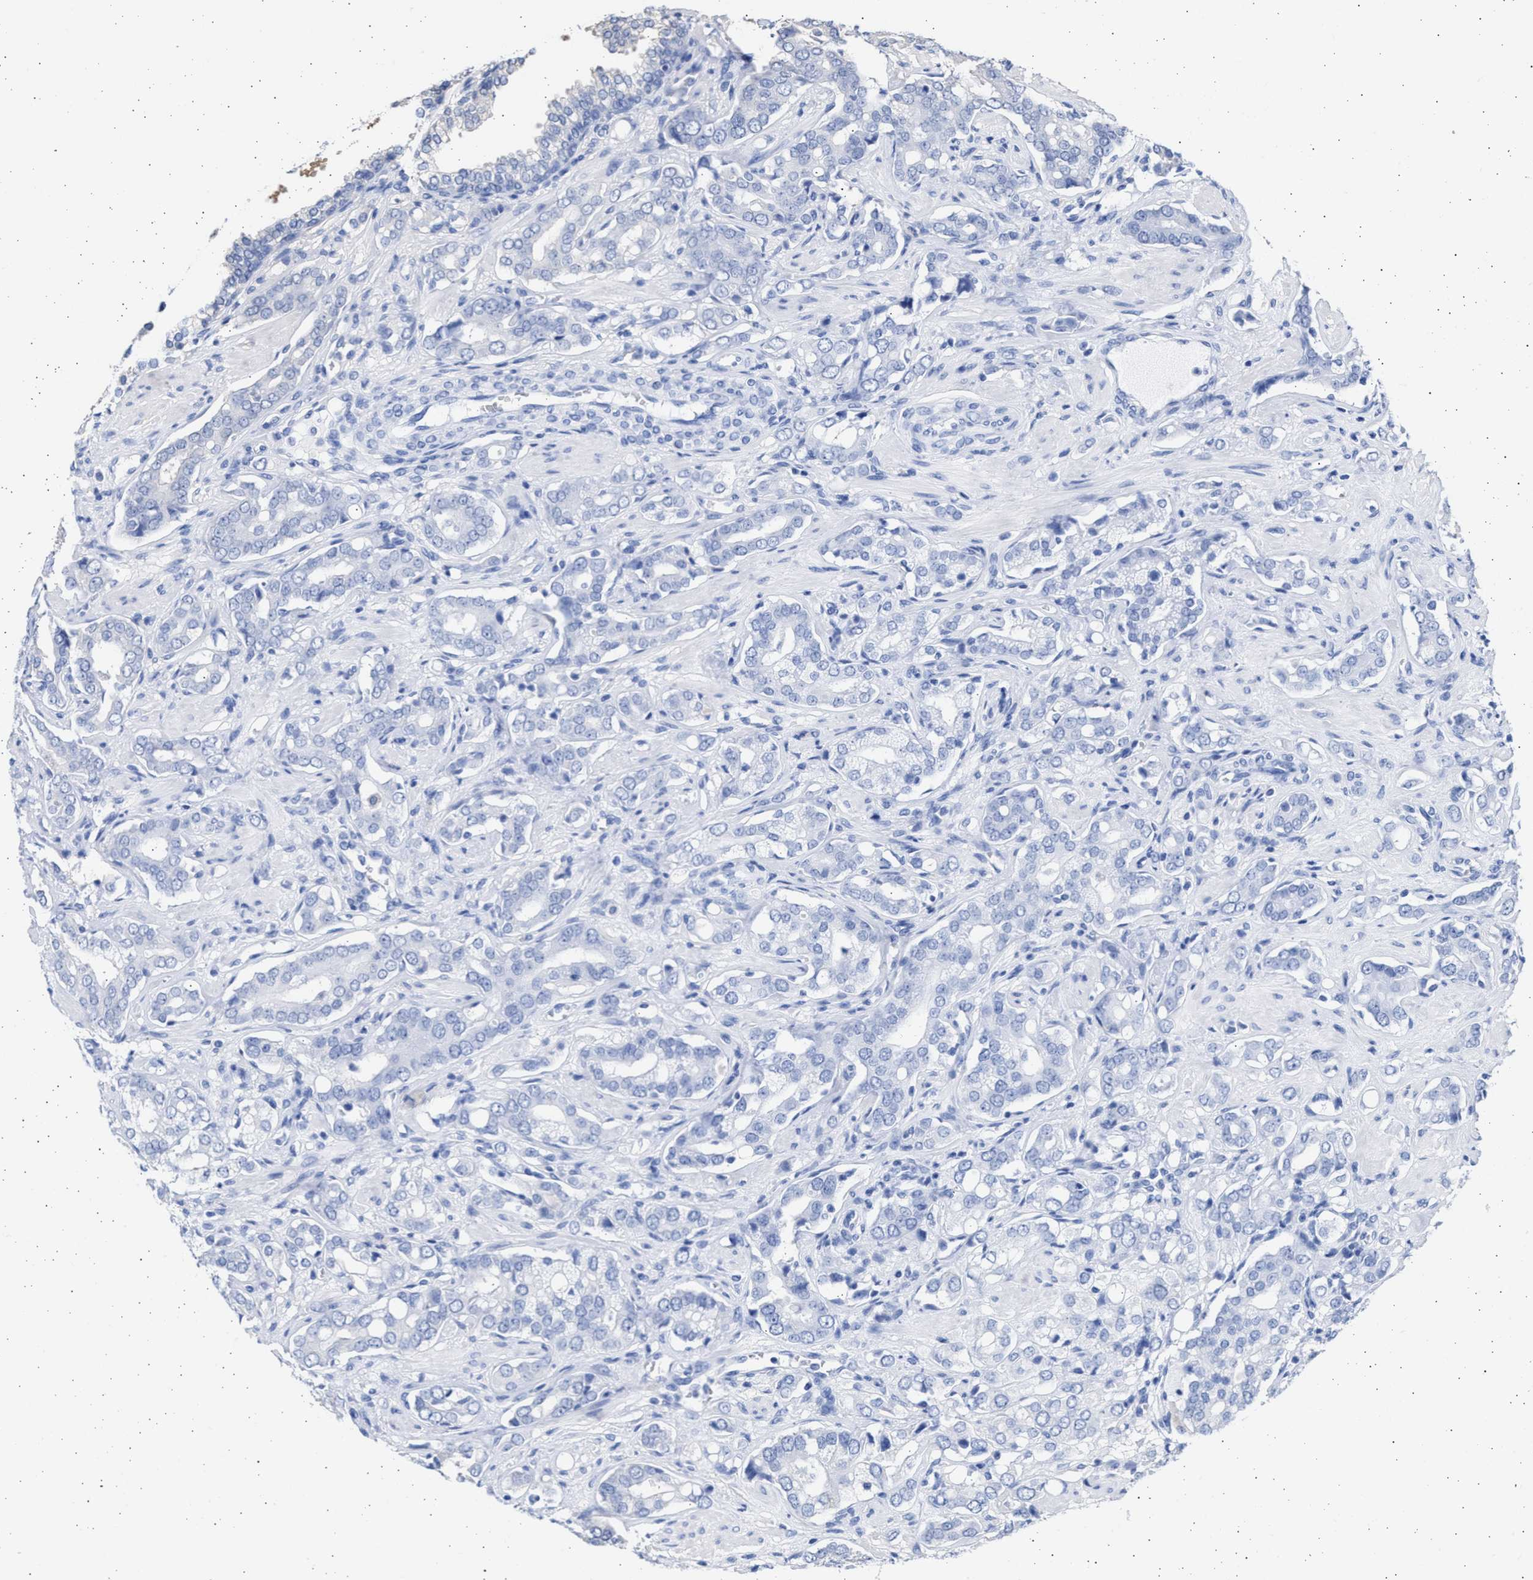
{"staining": {"intensity": "negative", "quantity": "none", "location": "none"}, "tissue": "prostate cancer", "cell_type": "Tumor cells", "image_type": "cancer", "snomed": [{"axis": "morphology", "description": "Adenocarcinoma, High grade"}, {"axis": "topography", "description": "Prostate"}], "caption": "Photomicrograph shows no significant protein positivity in tumor cells of high-grade adenocarcinoma (prostate).", "gene": "ALDOC", "patient": {"sex": "male", "age": 52}}